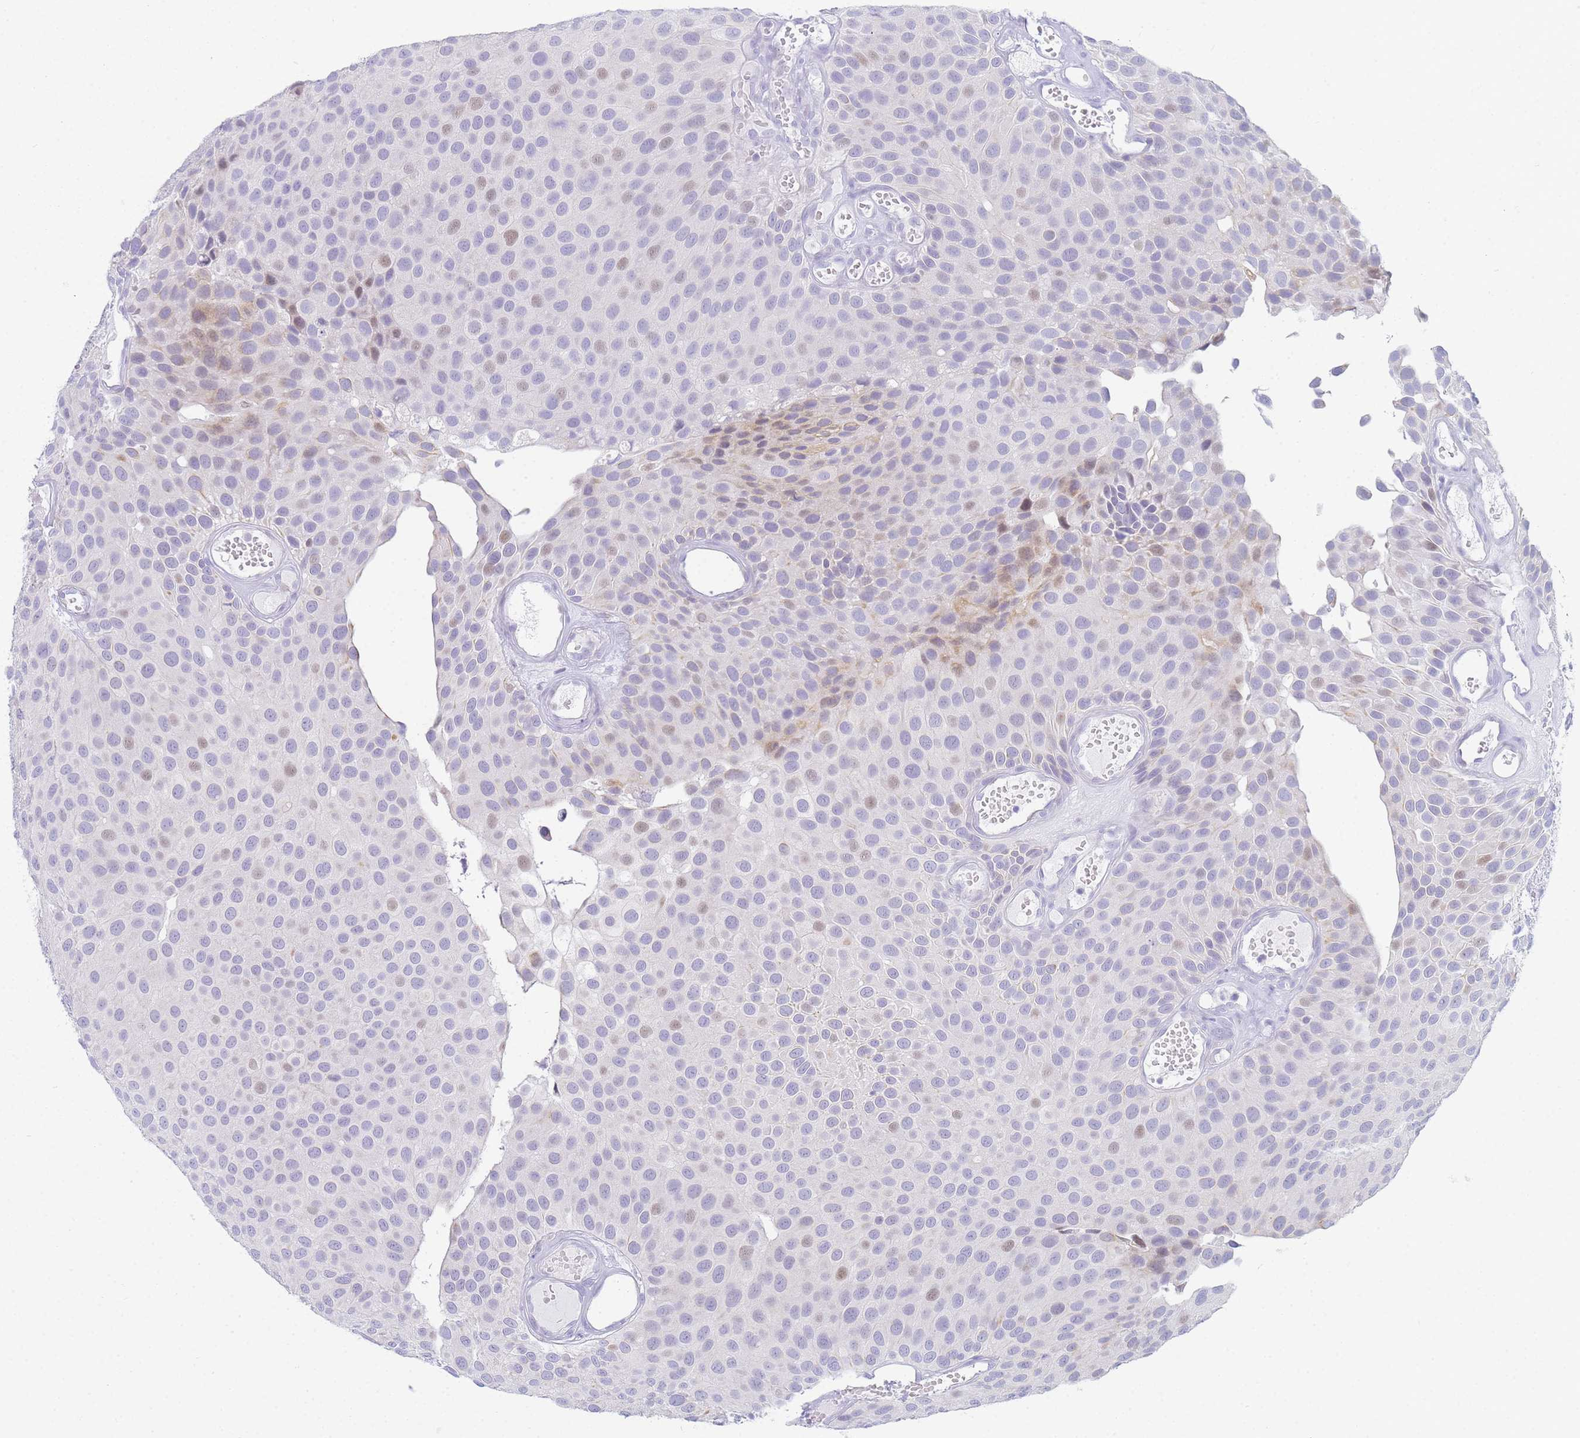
{"staining": {"intensity": "negative", "quantity": "none", "location": "none"}, "tissue": "urothelial cancer", "cell_type": "Tumor cells", "image_type": "cancer", "snomed": [{"axis": "morphology", "description": "Urothelial carcinoma, Low grade"}, {"axis": "topography", "description": "Urinary bladder"}], "caption": "Urothelial cancer was stained to show a protein in brown. There is no significant expression in tumor cells.", "gene": "SNX20", "patient": {"sex": "male", "age": 89}}